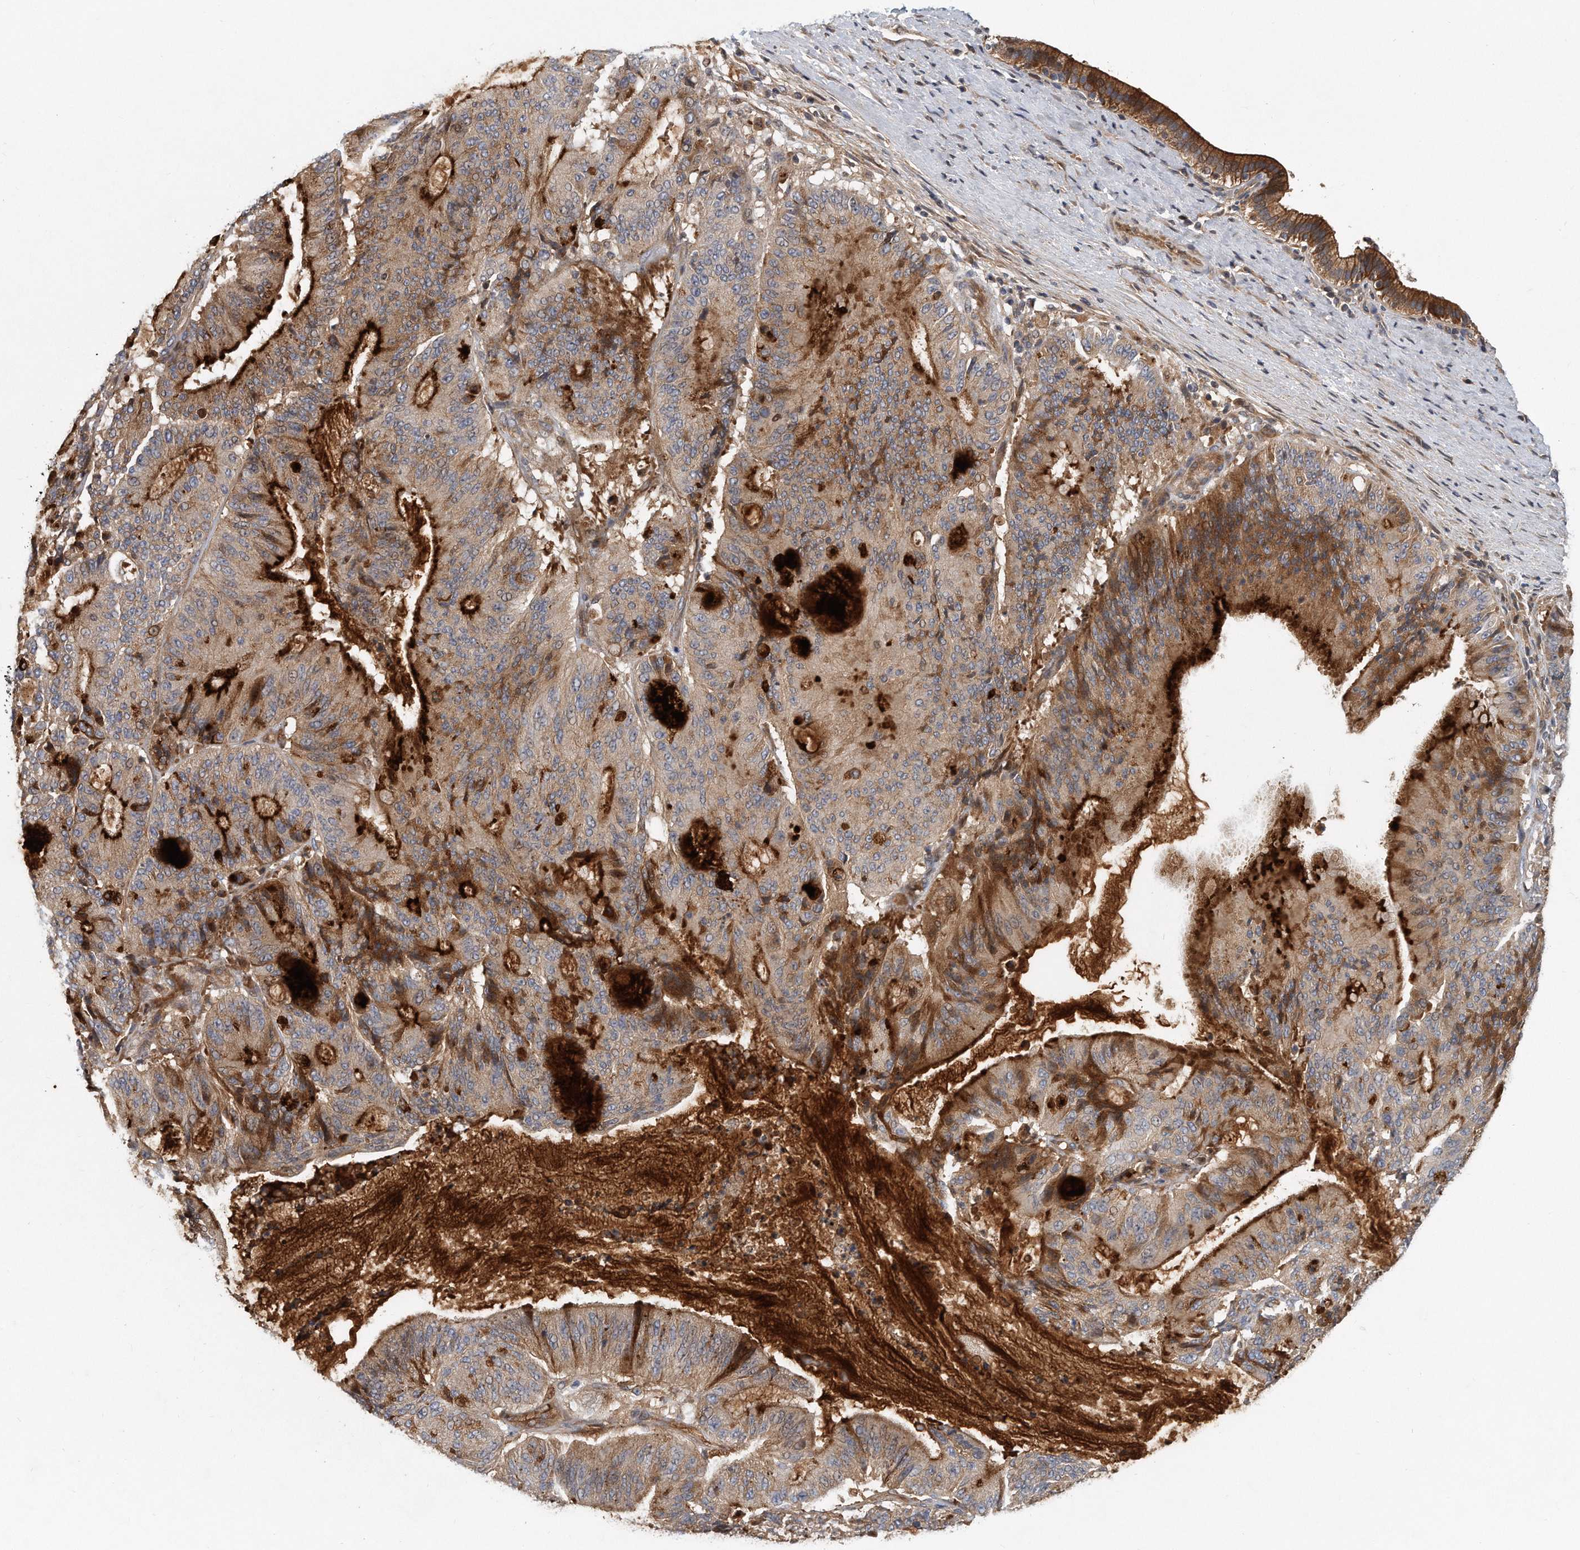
{"staining": {"intensity": "strong", "quantity": "25%-75%", "location": "cytoplasmic/membranous"}, "tissue": "liver cancer", "cell_type": "Tumor cells", "image_type": "cancer", "snomed": [{"axis": "morphology", "description": "Normal tissue, NOS"}, {"axis": "morphology", "description": "Cholangiocarcinoma"}, {"axis": "topography", "description": "Liver"}, {"axis": "topography", "description": "Peripheral nerve tissue"}], "caption": "This is a histology image of IHC staining of cholangiocarcinoma (liver), which shows strong expression in the cytoplasmic/membranous of tumor cells.", "gene": "PCDH8", "patient": {"sex": "female", "age": 73}}